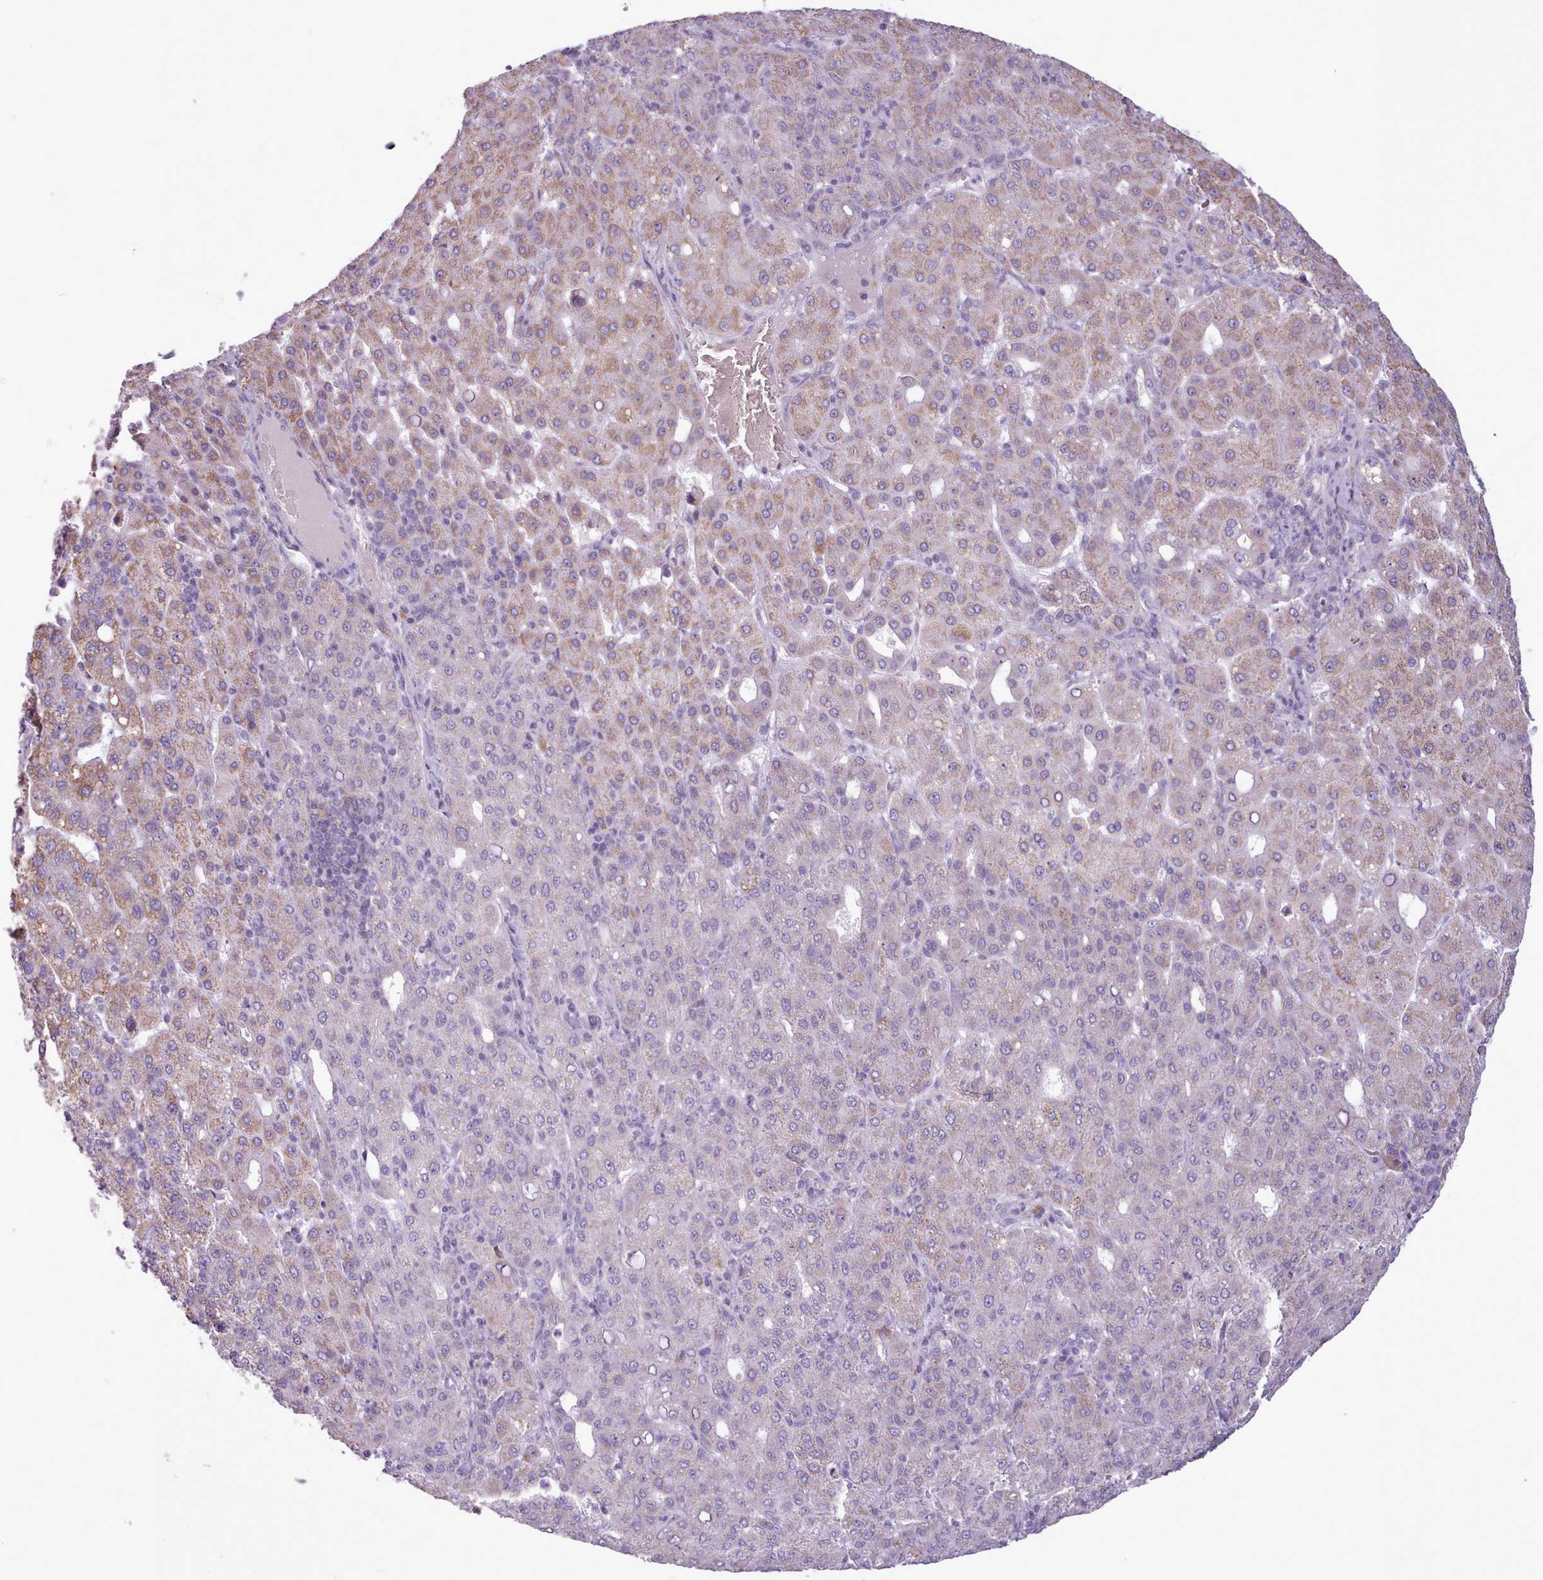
{"staining": {"intensity": "moderate", "quantity": "25%-75%", "location": "cytoplasmic/membranous"}, "tissue": "liver cancer", "cell_type": "Tumor cells", "image_type": "cancer", "snomed": [{"axis": "morphology", "description": "Carcinoma, Hepatocellular, NOS"}, {"axis": "topography", "description": "Liver"}], "caption": "The image displays a brown stain indicating the presence of a protein in the cytoplasmic/membranous of tumor cells in liver cancer.", "gene": "AVL9", "patient": {"sex": "male", "age": 65}}